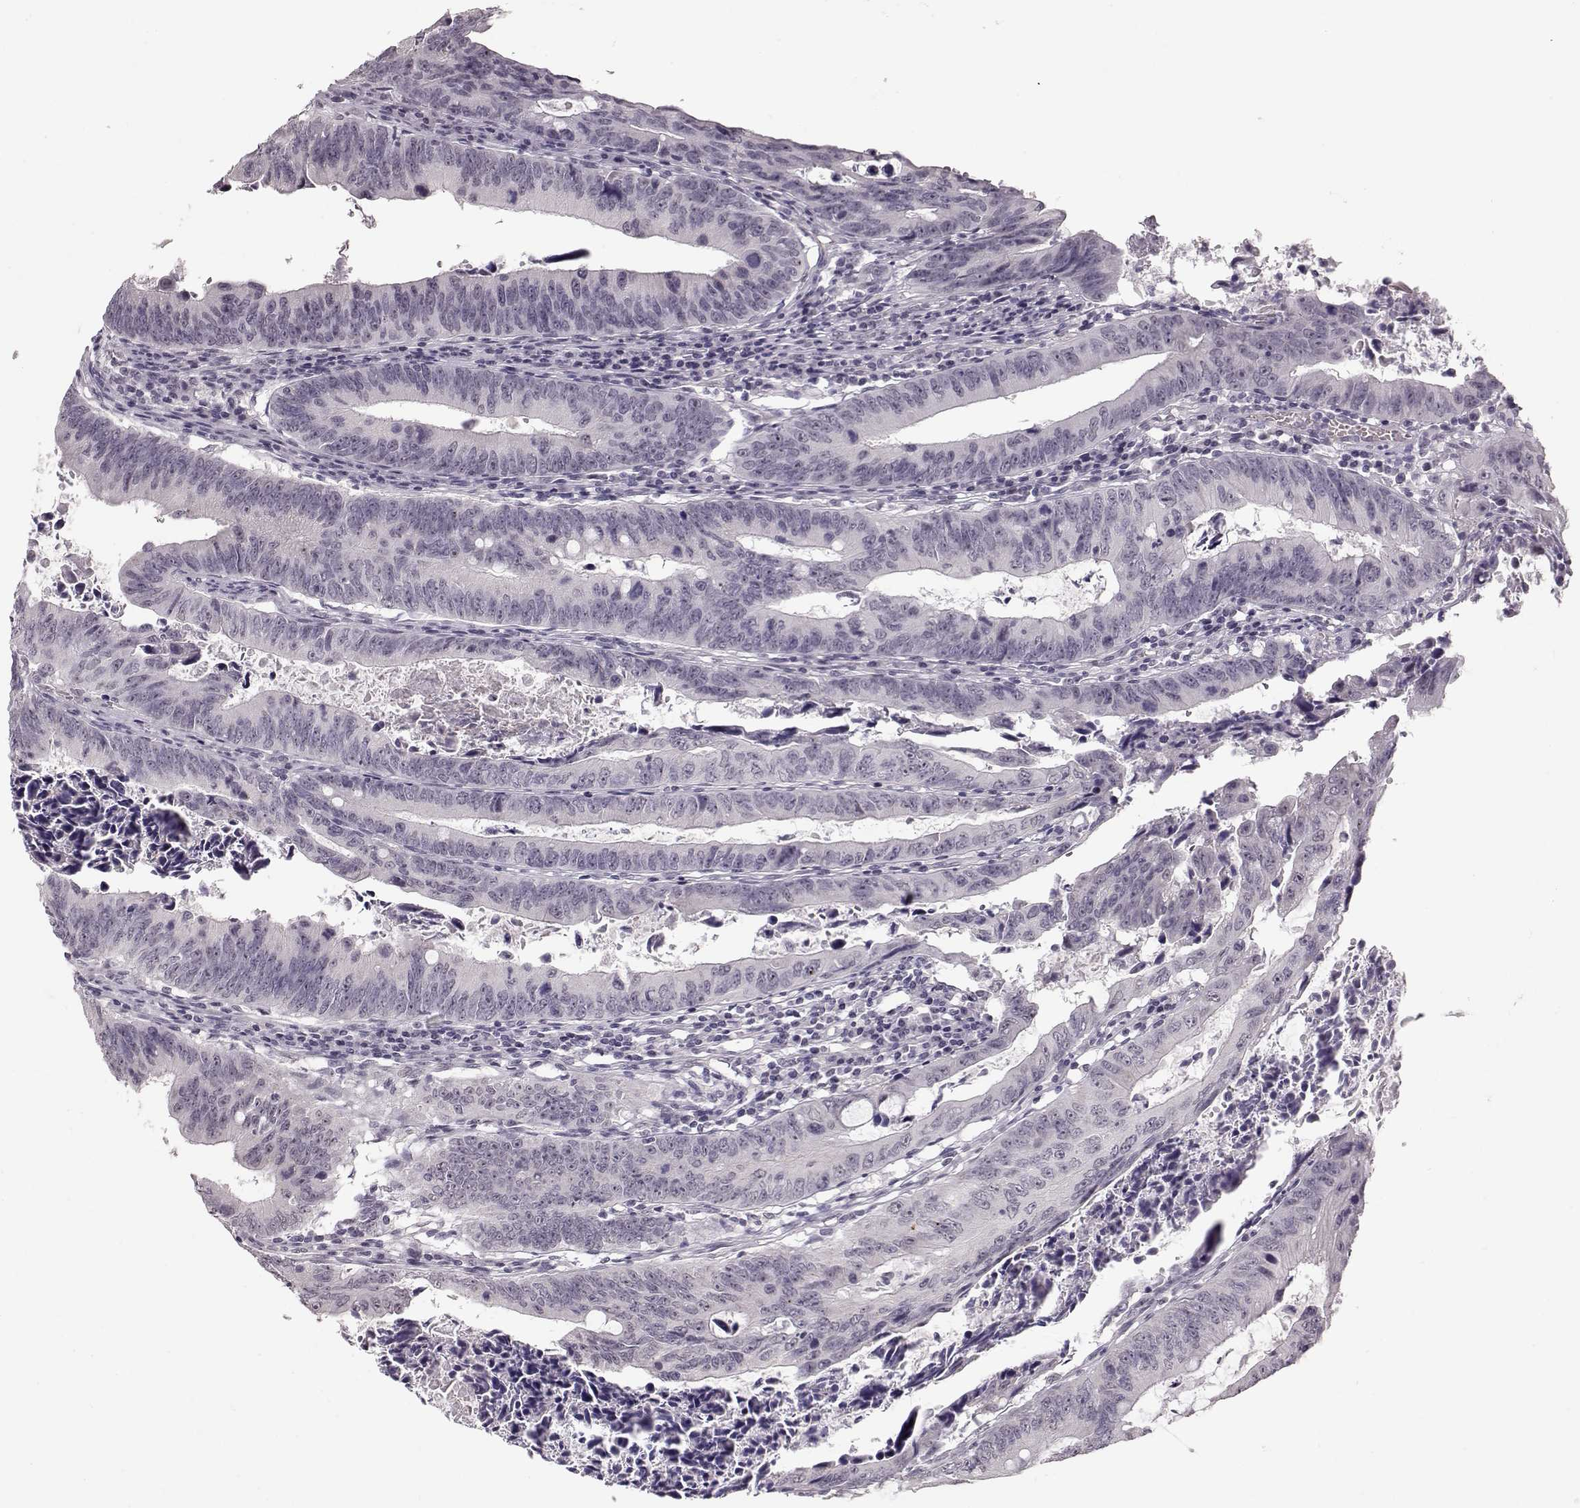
{"staining": {"intensity": "negative", "quantity": "none", "location": "none"}, "tissue": "colorectal cancer", "cell_type": "Tumor cells", "image_type": "cancer", "snomed": [{"axis": "morphology", "description": "Adenocarcinoma, NOS"}, {"axis": "topography", "description": "Colon"}], "caption": "Human adenocarcinoma (colorectal) stained for a protein using immunohistochemistry (IHC) shows no staining in tumor cells.", "gene": "PCP4", "patient": {"sex": "female", "age": 87}}